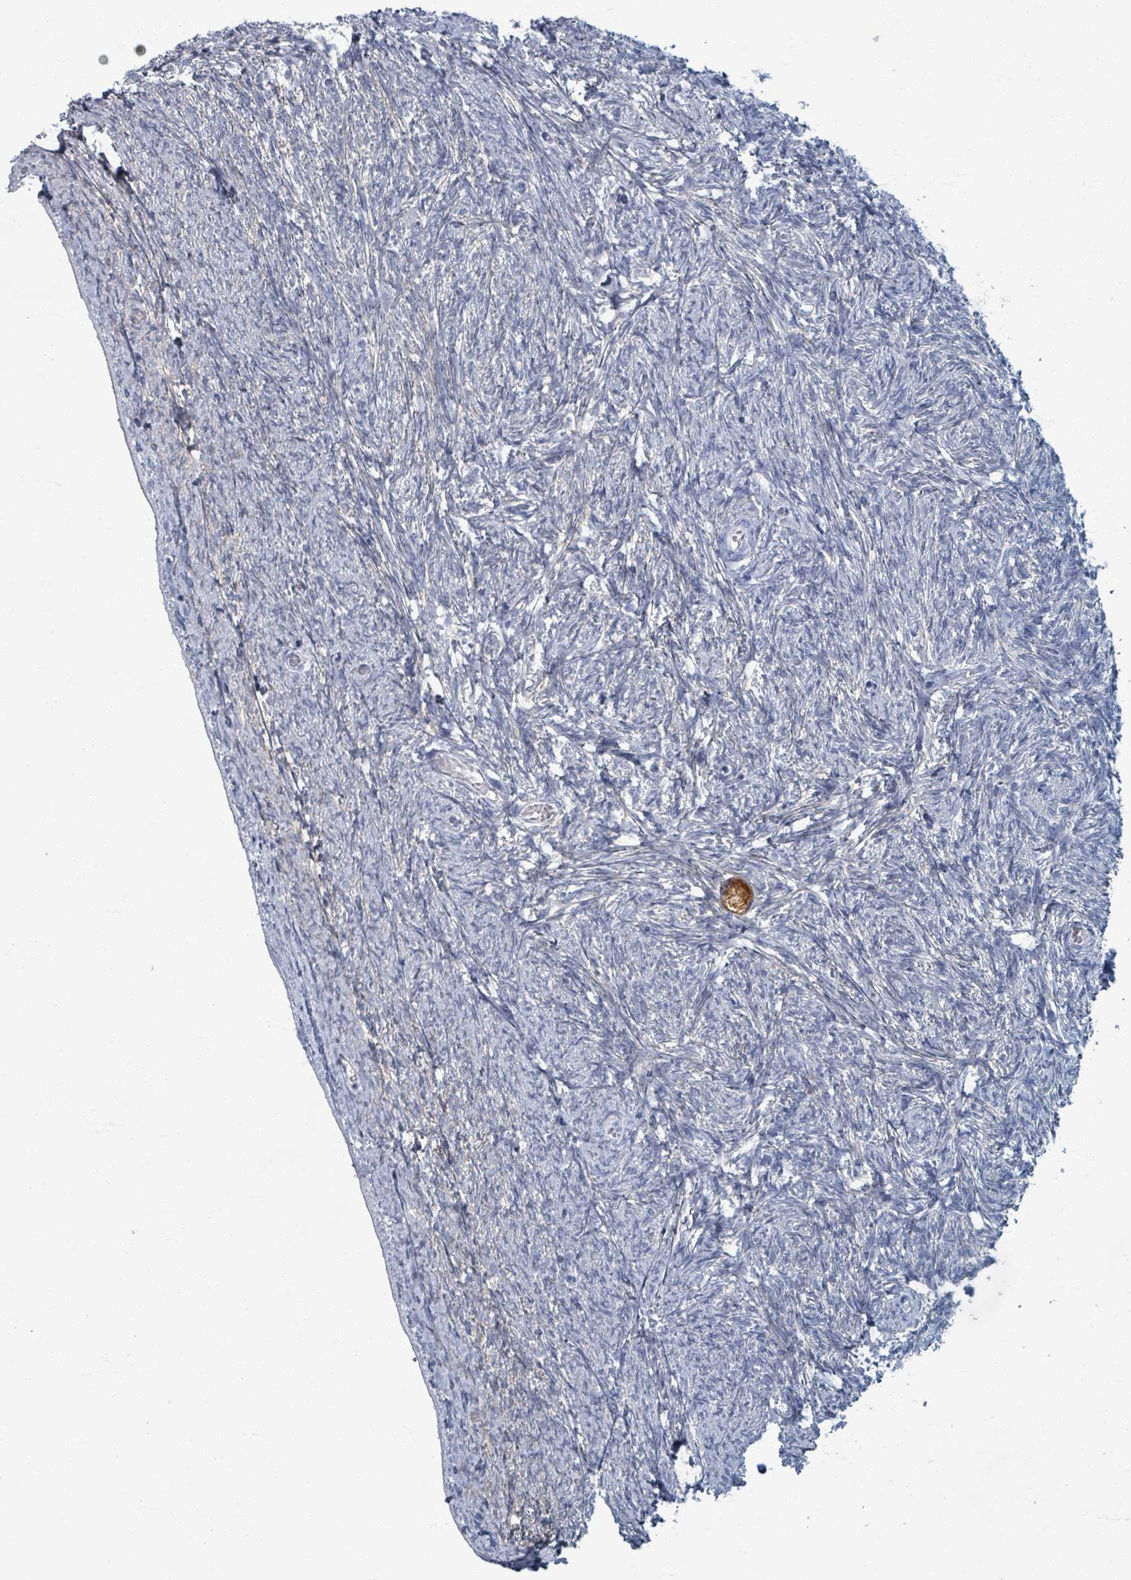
{"staining": {"intensity": "moderate", "quantity": ">75%", "location": "cytoplasmic/membranous"}, "tissue": "ovary", "cell_type": "Follicle cells", "image_type": "normal", "snomed": [{"axis": "morphology", "description": "Normal tissue, NOS"}, {"axis": "topography", "description": "Ovary"}], "caption": "Brown immunohistochemical staining in benign ovary demonstrates moderate cytoplasmic/membranous expression in about >75% of follicle cells.", "gene": "TAS2R1", "patient": {"sex": "female", "age": 44}}